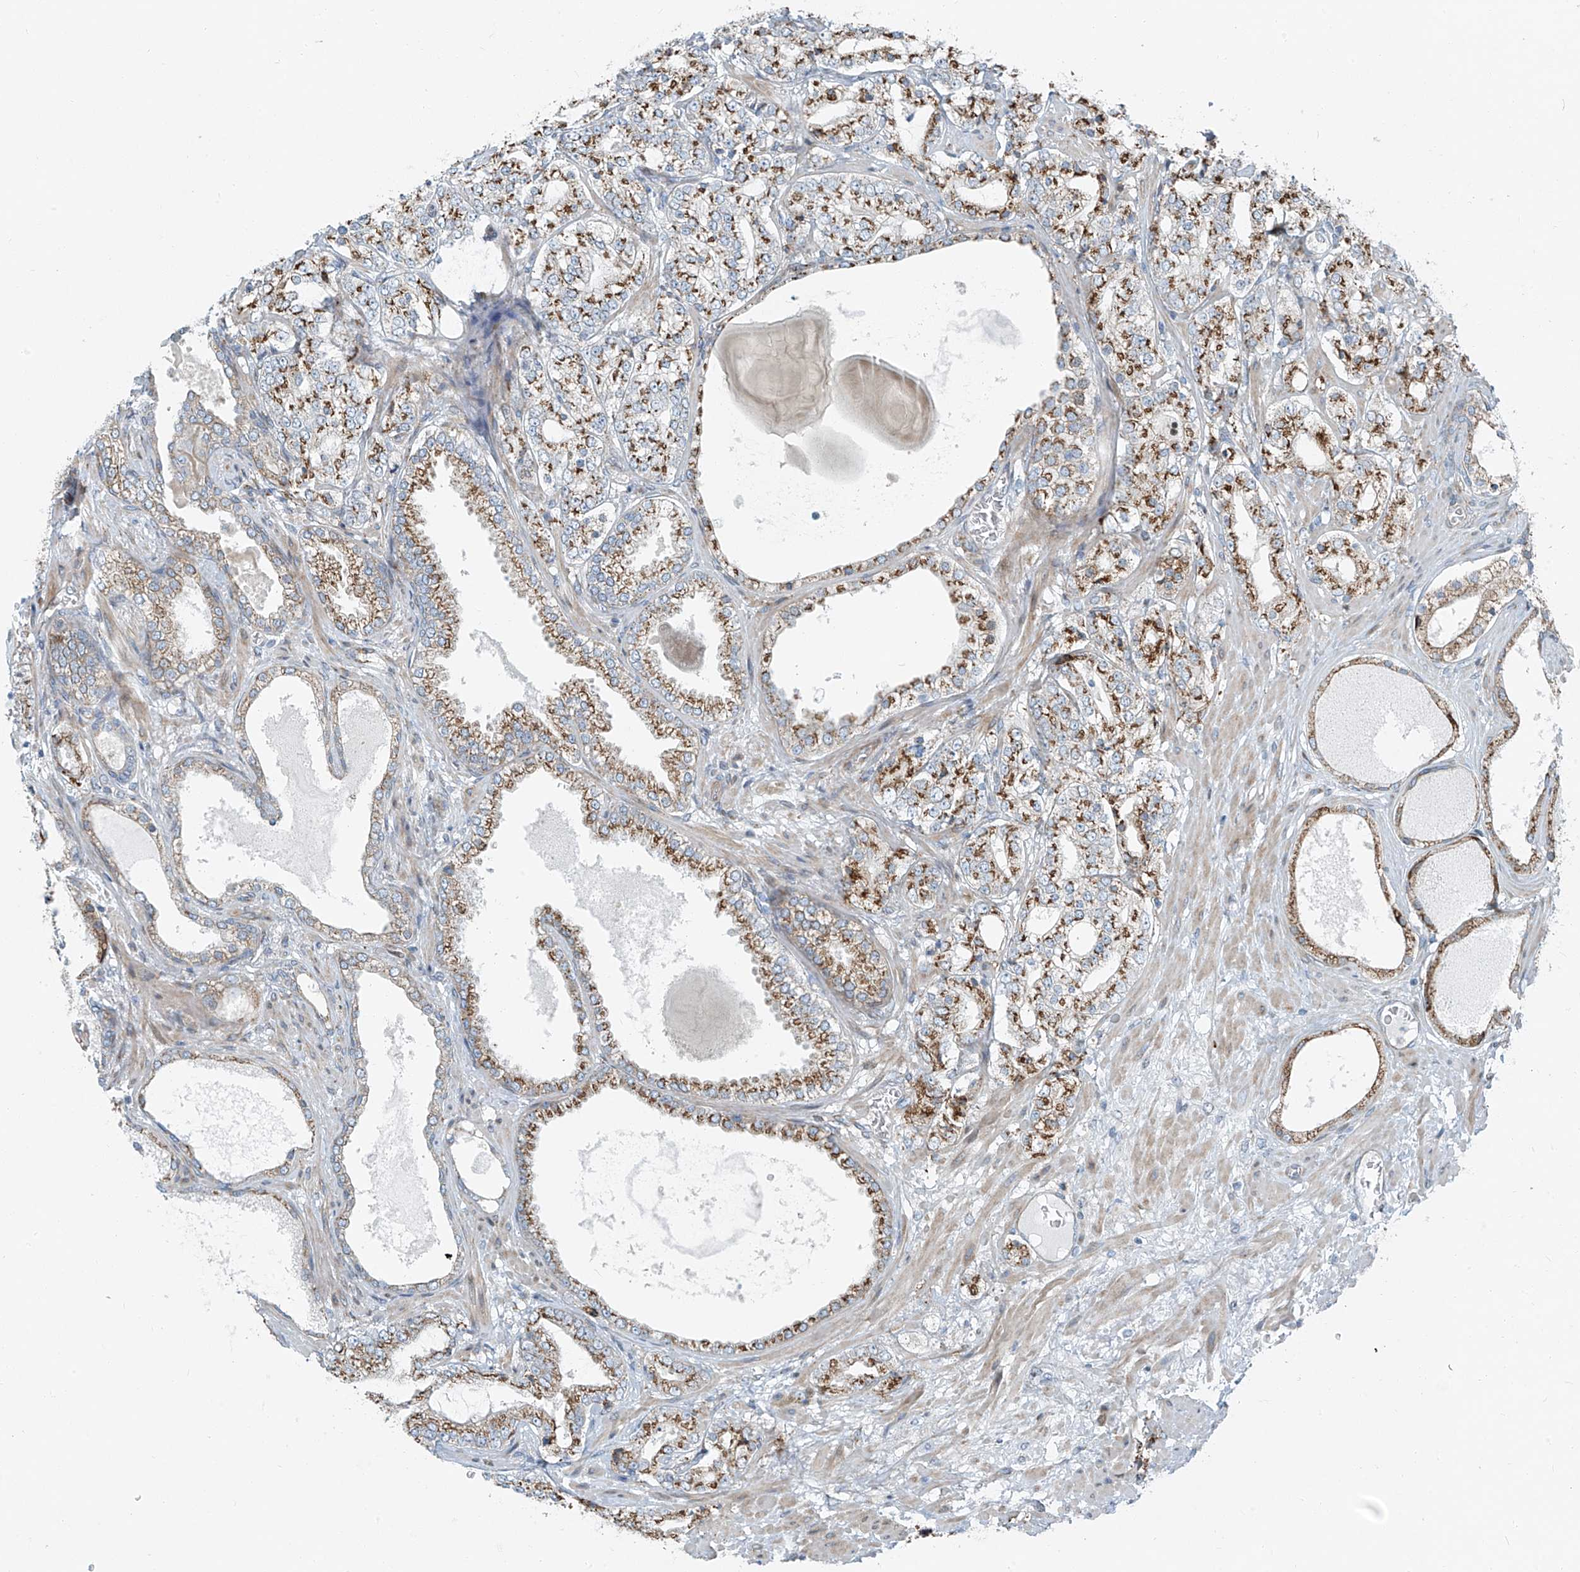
{"staining": {"intensity": "moderate", "quantity": ">75%", "location": "cytoplasmic/membranous"}, "tissue": "prostate cancer", "cell_type": "Tumor cells", "image_type": "cancer", "snomed": [{"axis": "morphology", "description": "Adenocarcinoma, High grade"}, {"axis": "topography", "description": "Prostate"}], "caption": "A histopathology image of human prostate adenocarcinoma (high-grade) stained for a protein reveals moderate cytoplasmic/membranous brown staining in tumor cells.", "gene": "HIC2", "patient": {"sex": "male", "age": 64}}